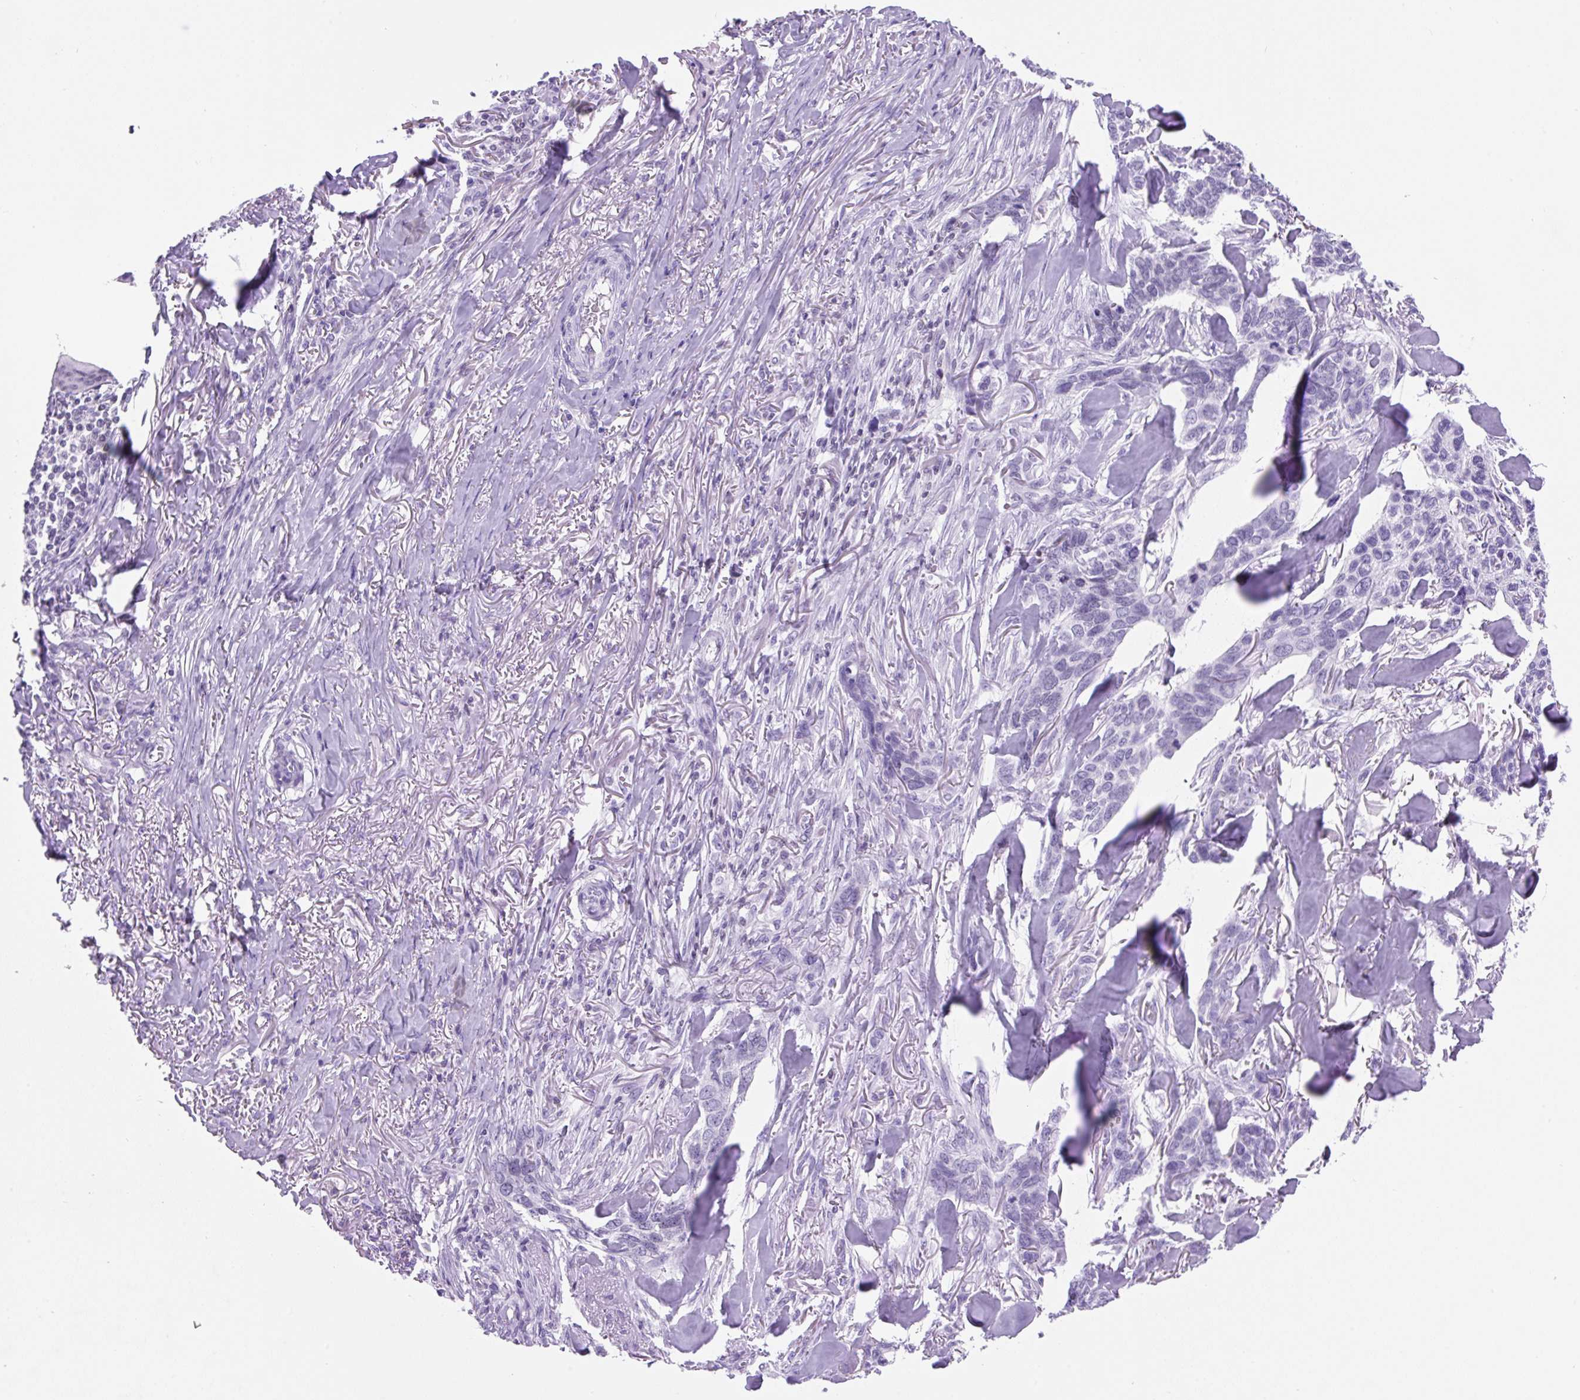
{"staining": {"intensity": "negative", "quantity": "none", "location": "none"}, "tissue": "skin cancer", "cell_type": "Tumor cells", "image_type": "cancer", "snomed": [{"axis": "morphology", "description": "Basal cell carcinoma"}, {"axis": "topography", "description": "Skin"}], "caption": "This is a photomicrograph of immunohistochemistry (IHC) staining of skin basal cell carcinoma, which shows no positivity in tumor cells.", "gene": "VPREB1", "patient": {"sex": "male", "age": 86}}